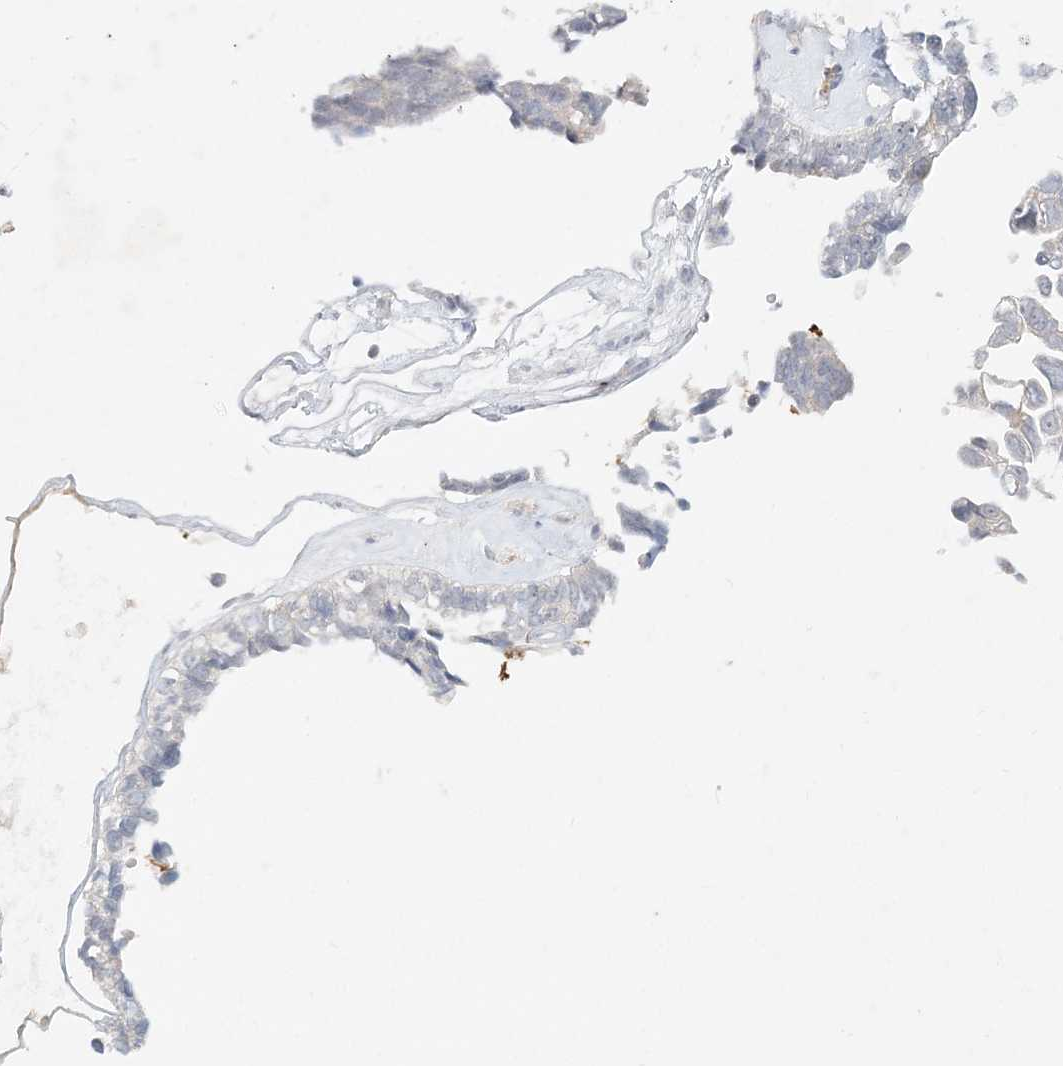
{"staining": {"intensity": "negative", "quantity": "none", "location": "none"}, "tissue": "ovarian cancer", "cell_type": "Tumor cells", "image_type": "cancer", "snomed": [{"axis": "morphology", "description": "Cystadenocarcinoma, serous, NOS"}, {"axis": "topography", "description": "Ovary"}], "caption": "A micrograph of human ovarian cancer is negative for staining in tumor cells.", "gene": "DNAH5", "patient": {"sex": "female", "age": 79}}